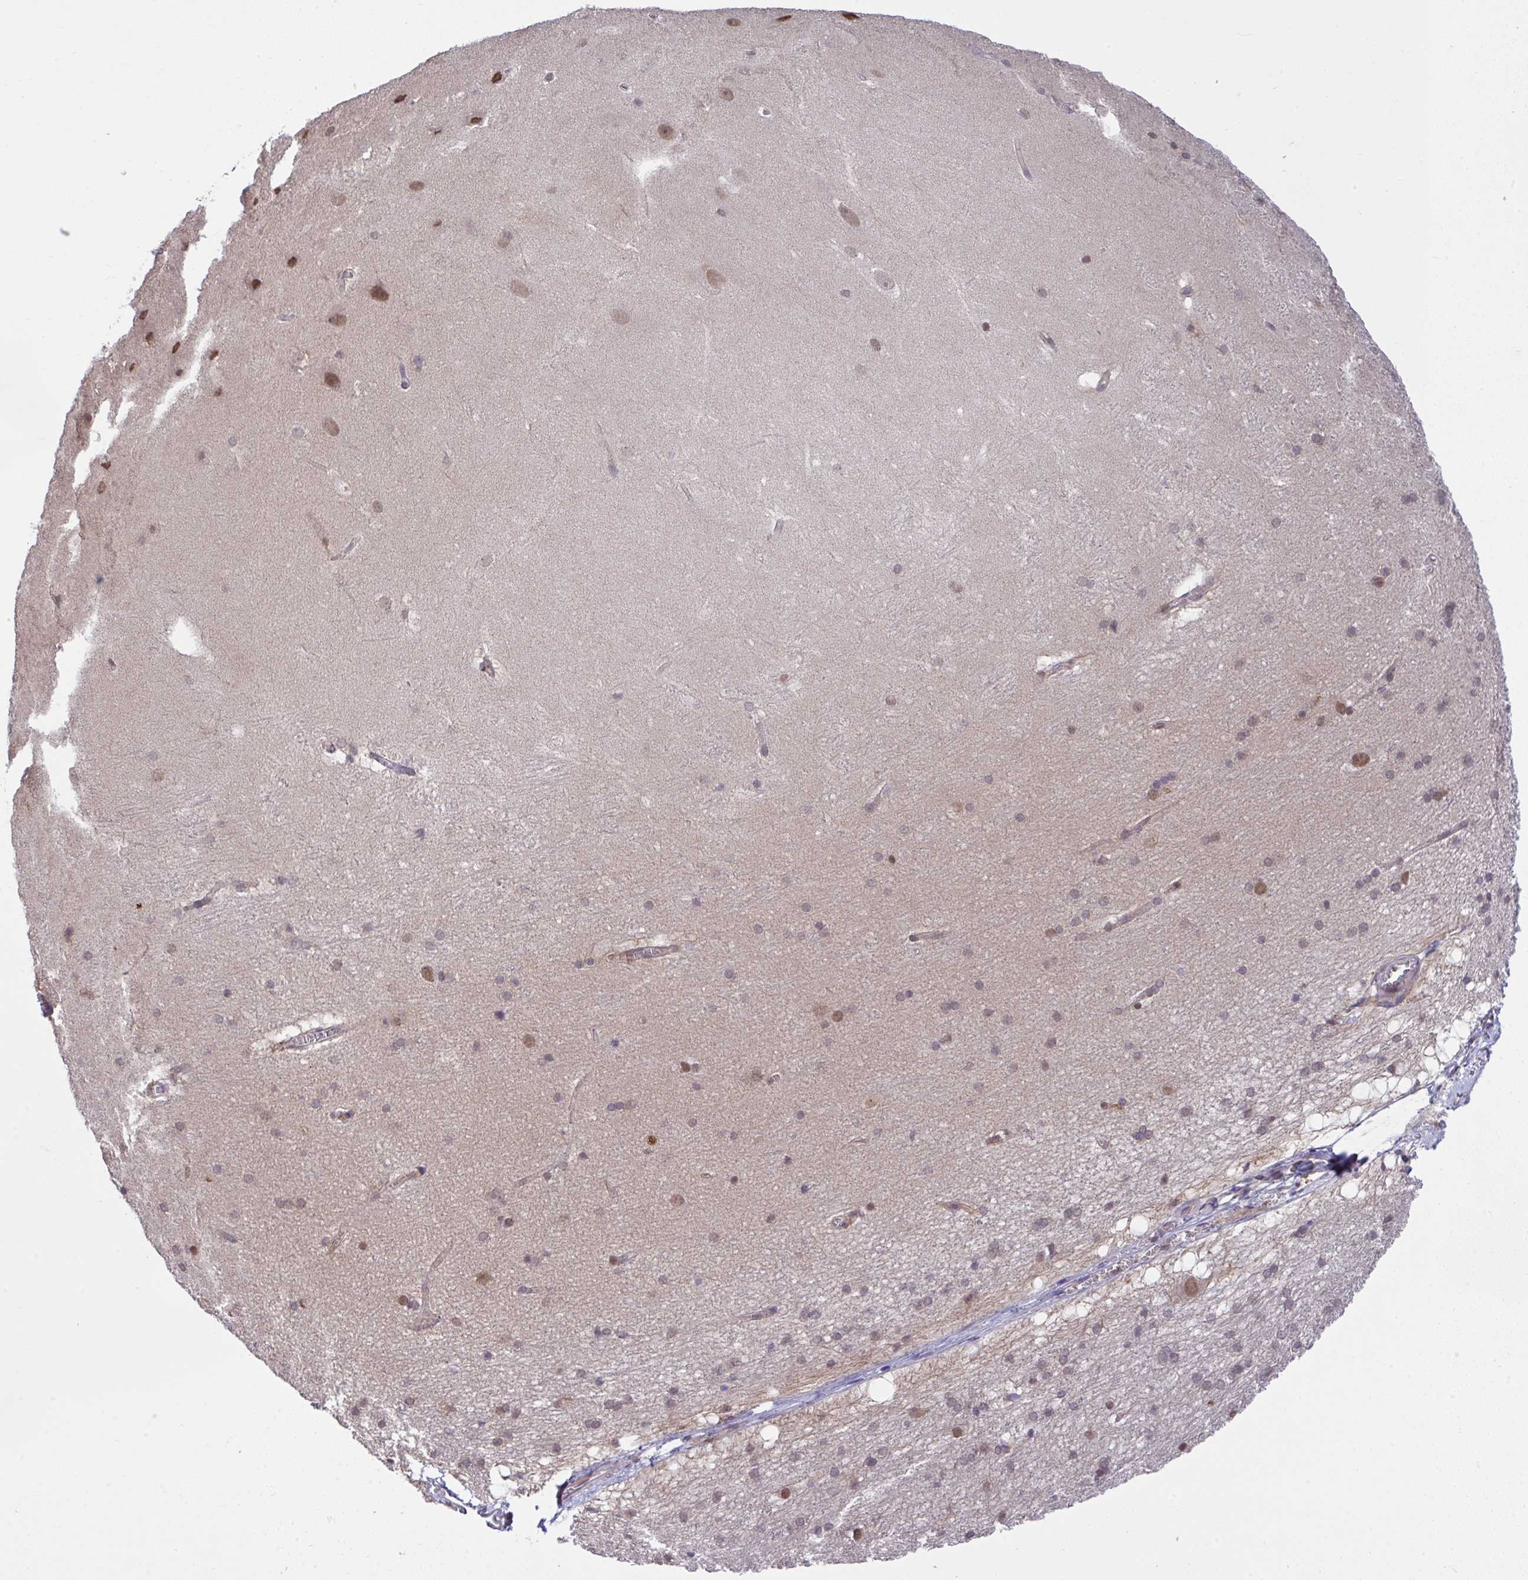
{"staining": {"intensity": "moderate", "quantity": "<25%", "location": "nuclear"}, "tissue": "hippocampus", "cell_type": "Glial cells", "image_type": "normal", "snomed": [{"axis": "morphology", "description": "Normal tissue, NOS"}, {"axis": "topography", "description": "Cerebral cortex"}, {"axis": "topography", "description": "Hippocampus"}], "caption": "This histopathology image demonstrates immunohistochemistry staining of normal hippocampus, with low moderate nuclear expression in approximately <25% of glial cells.", "gene": "C9orf64", "patient": {"sex": "female", "age": 19}}